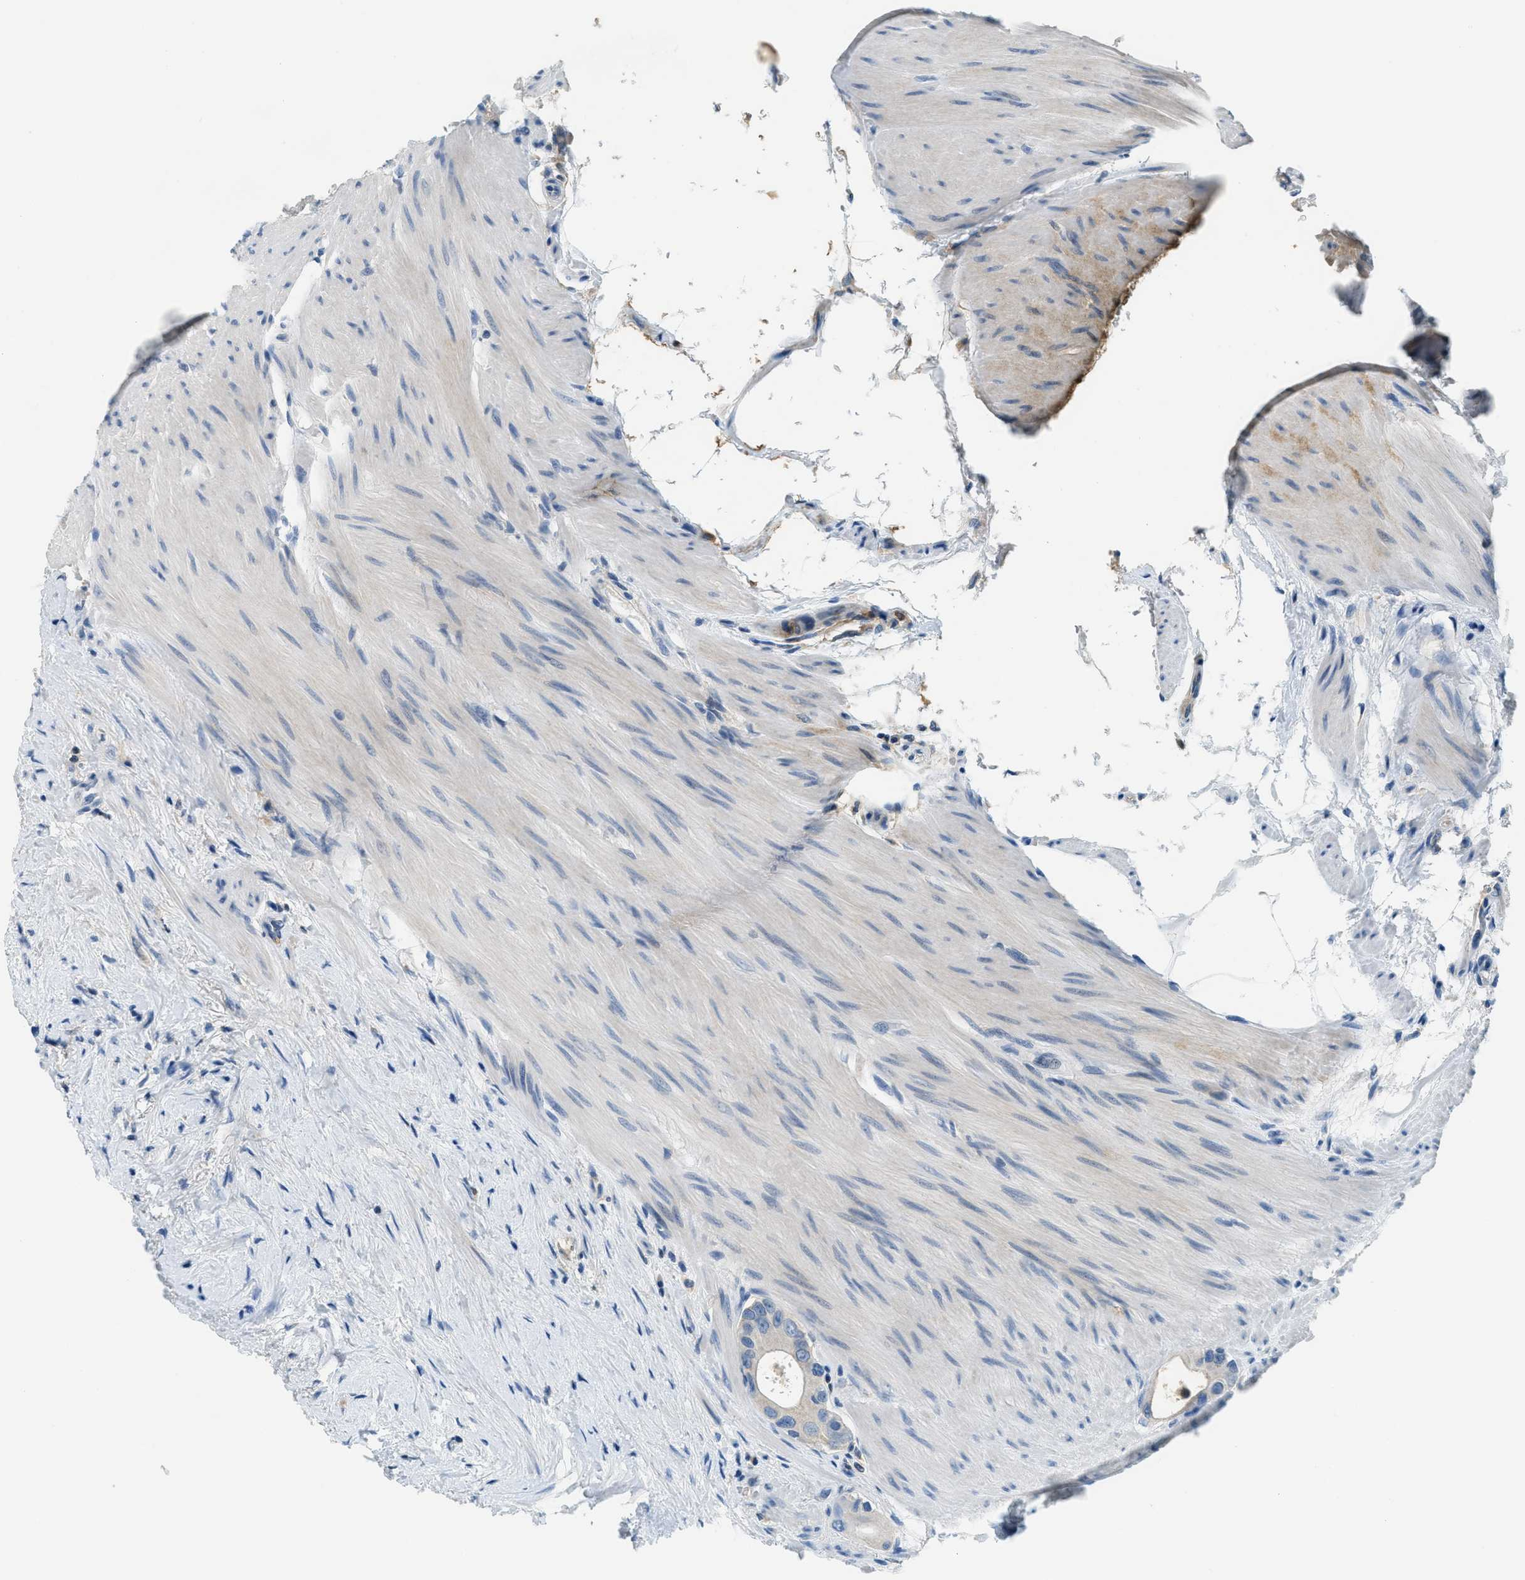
{"staining": {"intensity": "negative", "quantity": "none", "location": "none"}, "tissue": "colorectal cancer", "cell_type": "Tumor cells", "image_type": "cancer", "snomed": [{"axis": "morphology", "description": "Adenocarcinoma, NOS"}, {"axis": "topography", "description": "Rectum"}], "caption": "IHC photomicrograph of neoplastic tissue: human colorectal cancer stained with DAB (3,3'-diaminobenzidine) displays no significant protein staining in tumor cells. The staining was performed using DAB to visualize the protein expression in brown, while the nuclei were stained in blue with hematoxylin (Magnification: 20x).", "gene": "A2M", "patient": {"sex": "male", "age": 51}}